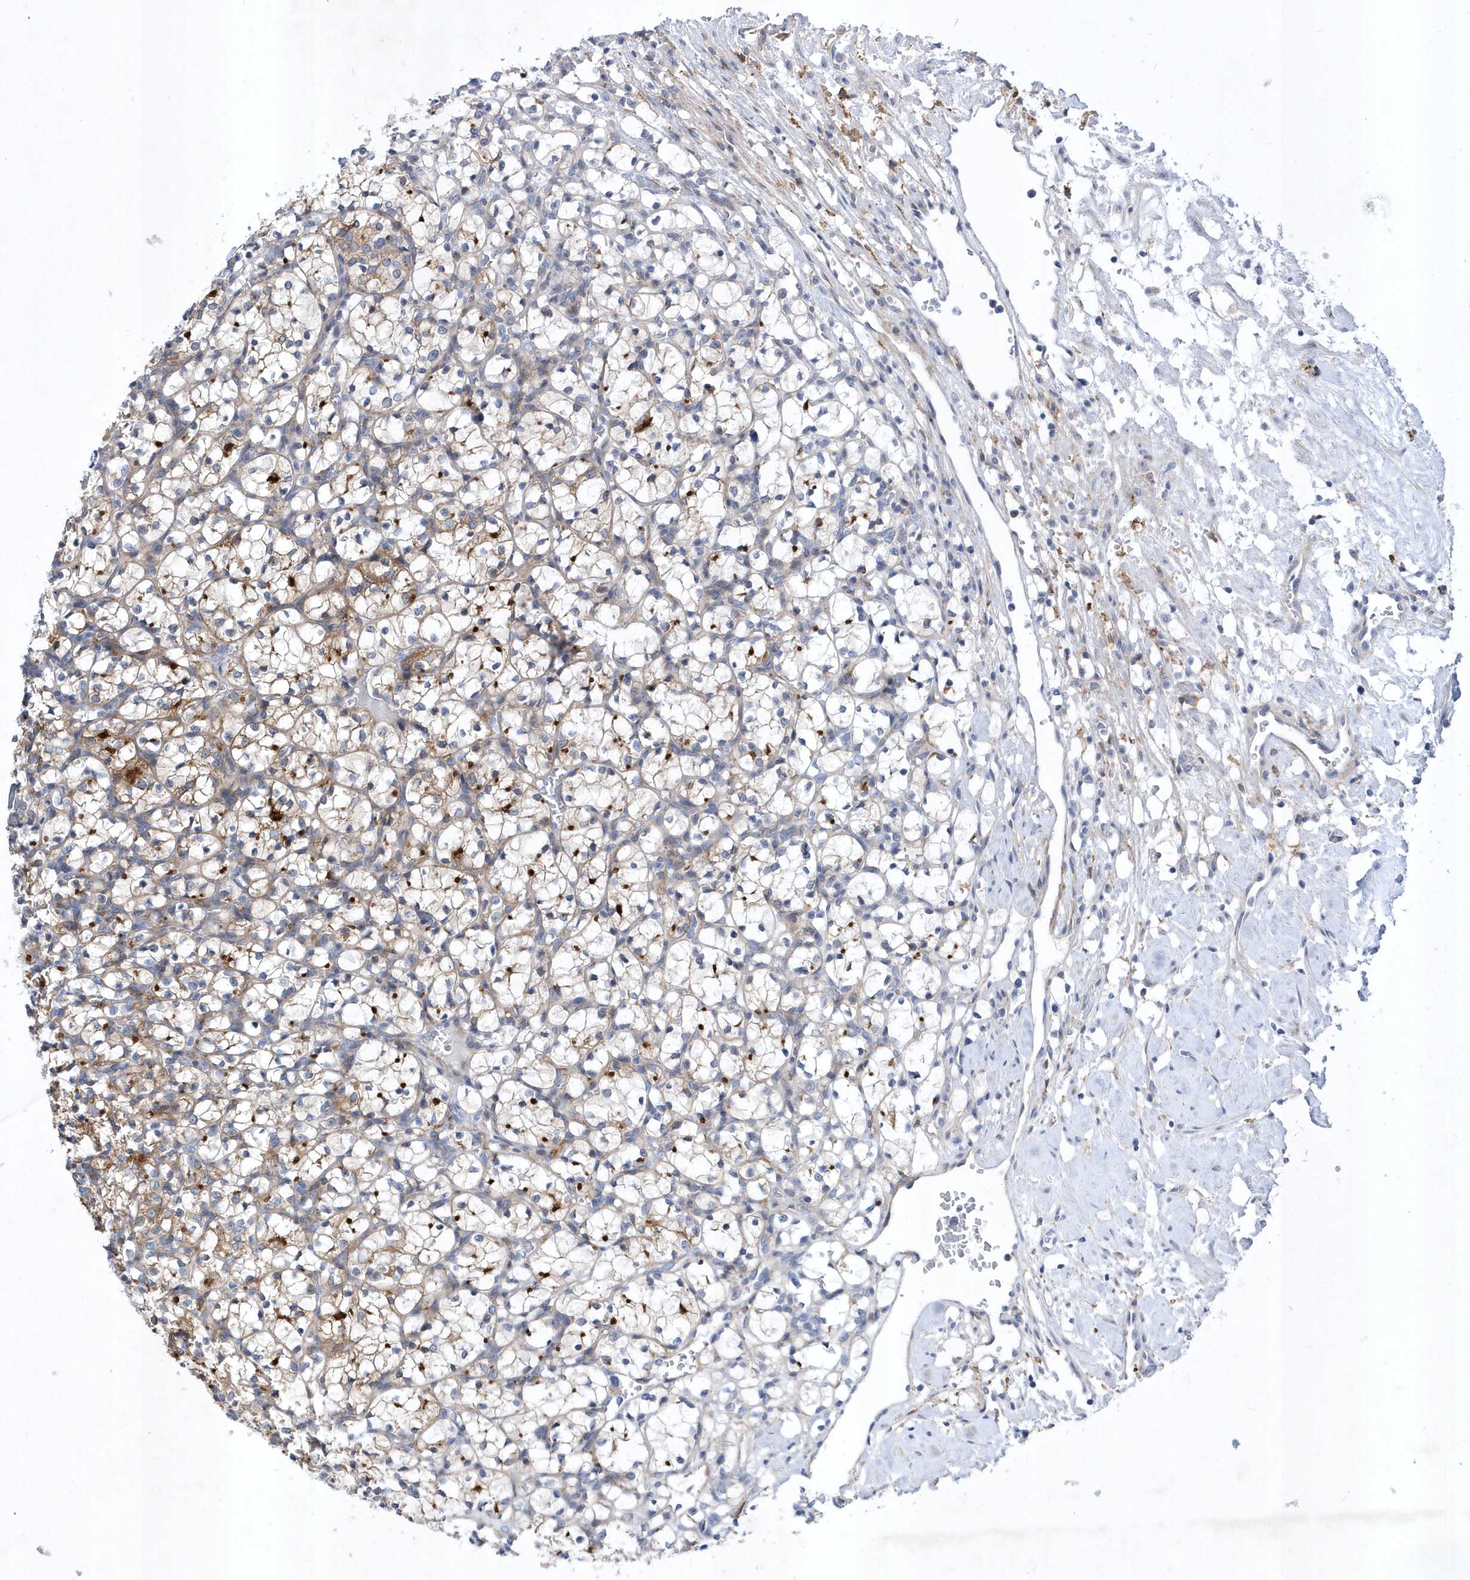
{"staining": {"intensity": "moderate", "quantity": "<25%", "location": "cytoplasmic/membranous"}, "tissue": "renal cancer", "cell_type": "Tumor cells", "image_type": "cancer", "snomed": [{"axis": "morphology", "description": "Adenocarcinoma, NOS"}, {"axis": "topography", "description": "Kidney"}], "caption": "Renal cancer tissue exhibits moderate cytoplasmic/membranous positivity in approximately <25% of tumor cells", "gene": "LONRF2", "patient": {"sex": "female", "age": 69}}